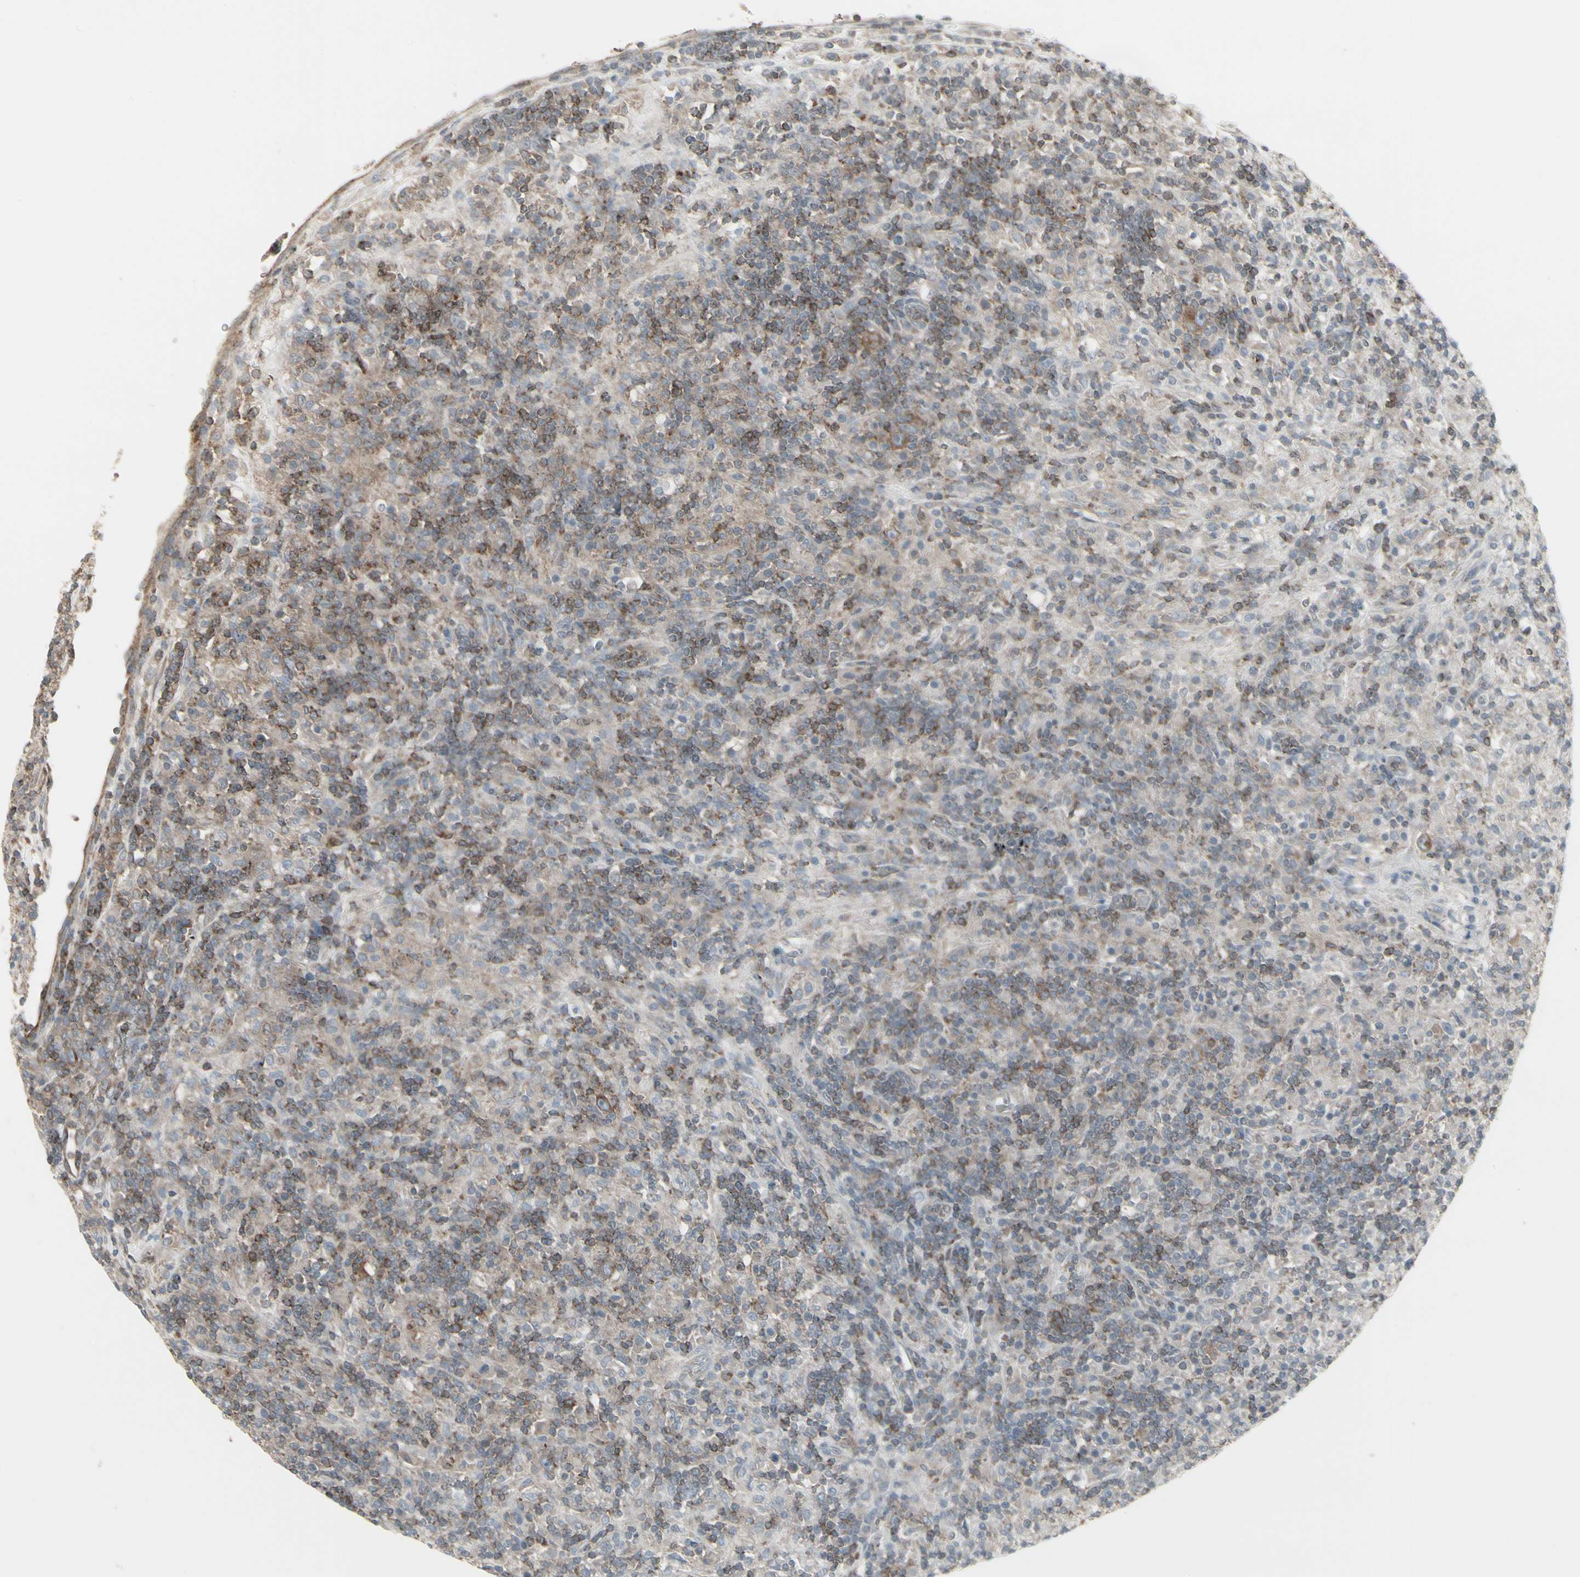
{"staining": {"intensity": "weak", "quantity": ">75%", "location": "cytoplasmic/membranous"}, "tissue": "lymphoma", "cell_type": "Tumor cells", "image_type": "cancer", "snomed": [{"axis": "morphology", "description": "Hodgkin's disease, NOS"}, {"axis": "topography", "description": "Lymph node"}], "caption": "High-magnification brightfield microscopy of lymphoma stained with DAB (brown) and counterstained with hematoxylin (blue). tumor cells exhibit weak cytoplasmic/membranous positivity is seen in about>75% of cells.", "gene": "EPS15", "patient": {"sex": "male", "age": 70}}